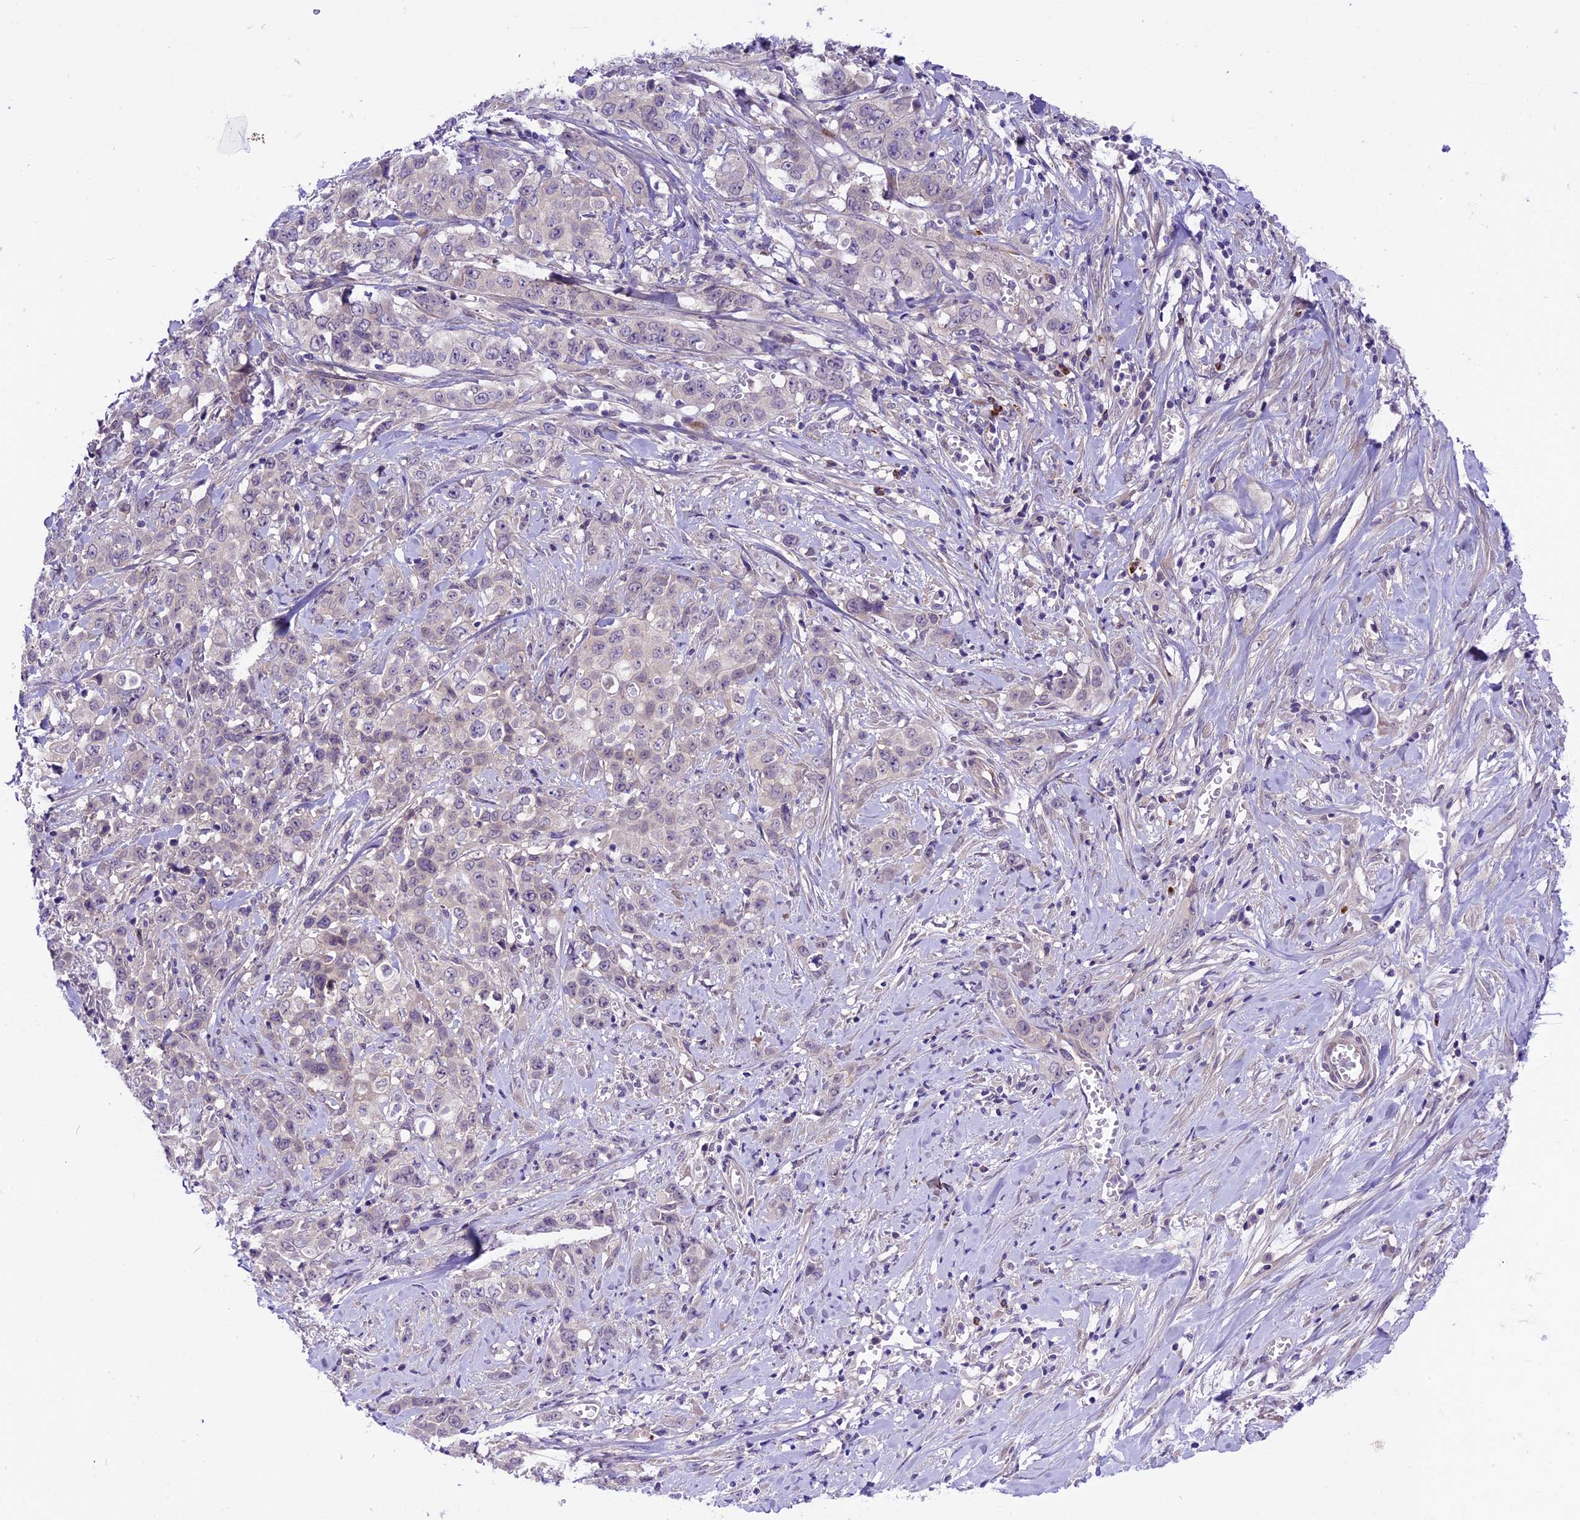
{"staining": {"intensity": "negative", "quantity": "none", "location": "none"}, "tissue": "stomach cancer", "cell_type": "Tumor cells", "image_type": "cancer", "snomed": [{"axis": "morphology", "description": "Adenocarcinoma, NOS"}, {"axis": "topography", "description": "Stomach, upper"}], "caption": "IHC micrograph of neoplastic tissue: human stomach cancer stained with DAB reveals no significant protein positivity in tumor cells.", "gene": "SPRED1", "patient": {"sex": "male", "age": 62}}